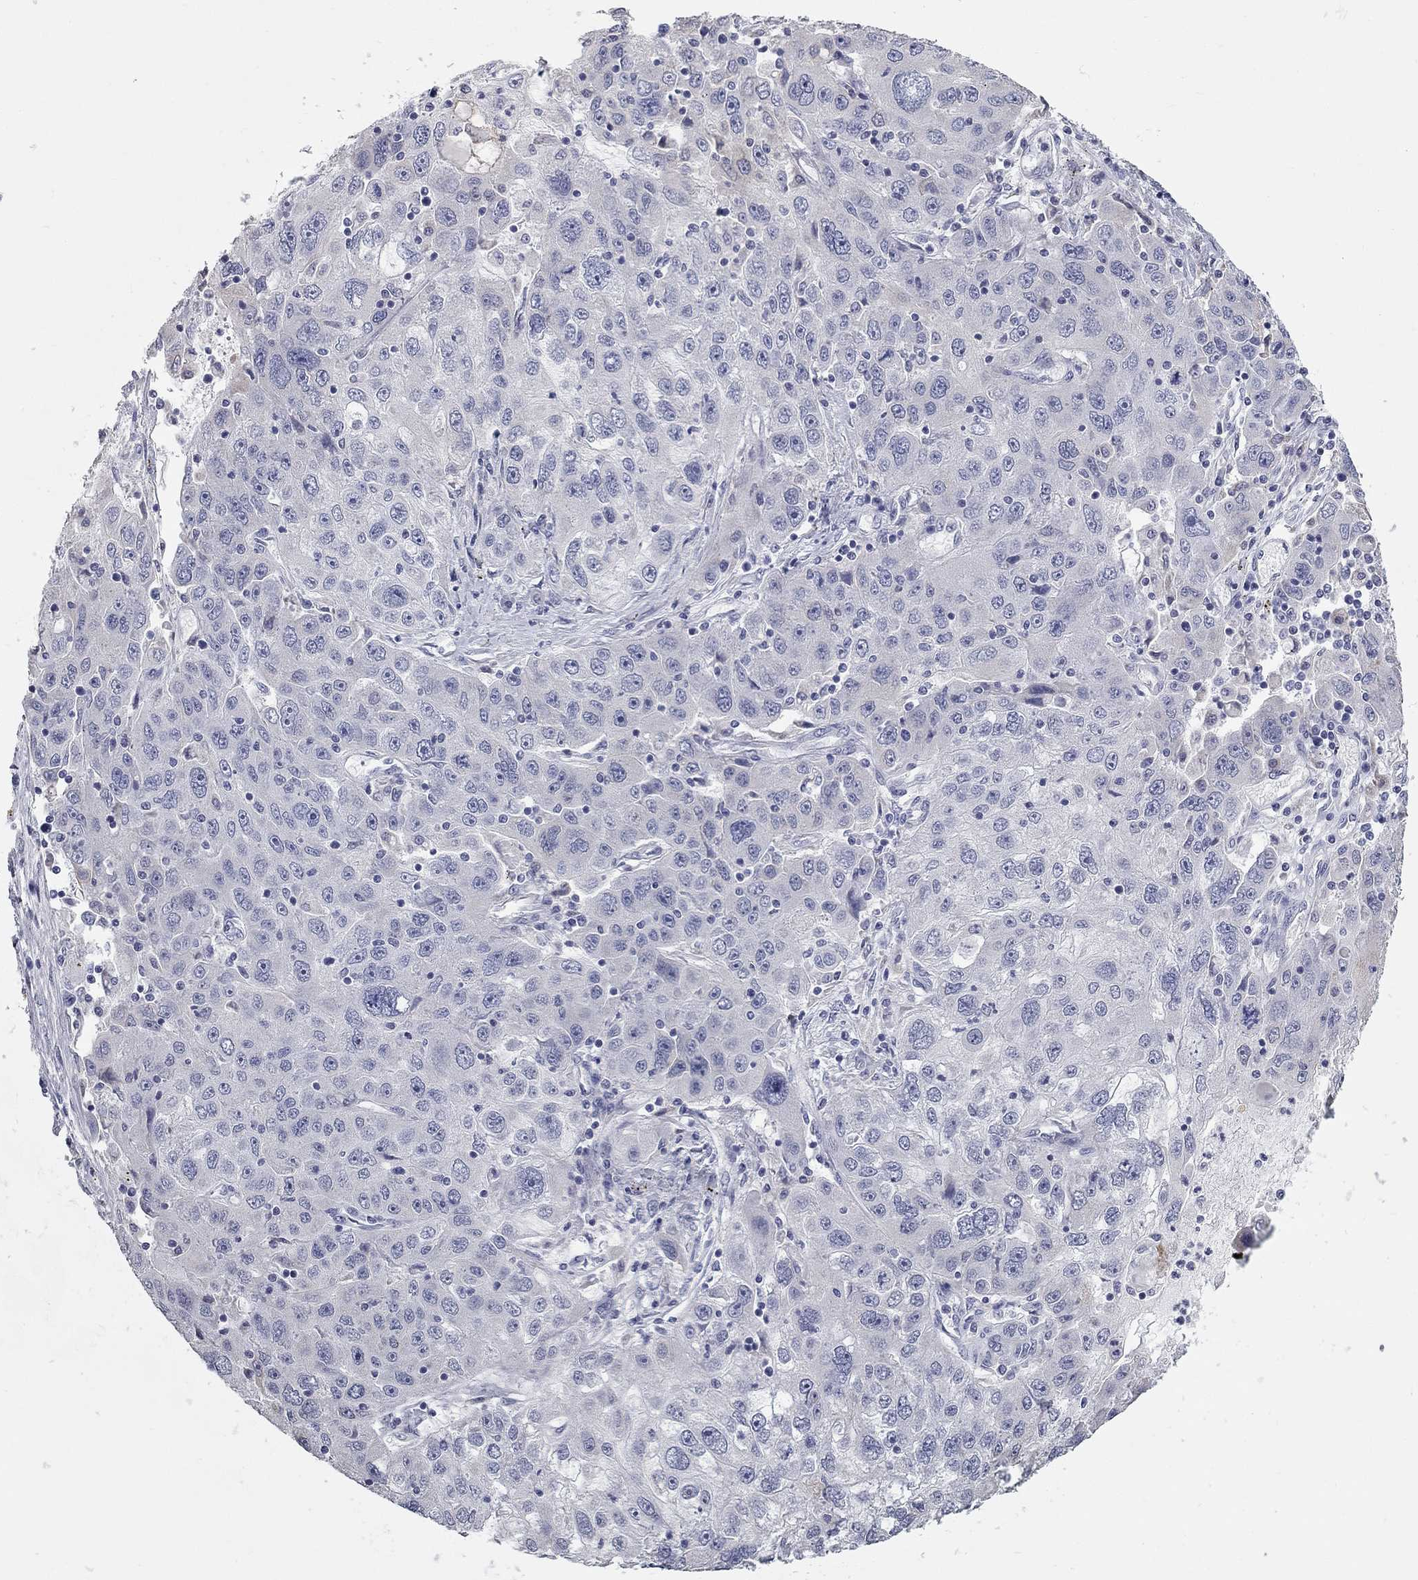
{"staining": {"intensity": "negative", "quantity": "none", "location": "none"}, "tissue": "stomach cancer", "cell_type": "Tumor cells", "image_type": "cancer", "snomed": [{"axis": "morphology", "description": "Adenocarcinoma, NOS"}, {"axis": "topography", "description": "Stomach"}], "caption": "Histopathology image shows no significant protein positivity in tumor cells of stomach adenocarcinoma.", "gene": "XAGE2", "patient": {"sex": "male", "age": 56}}